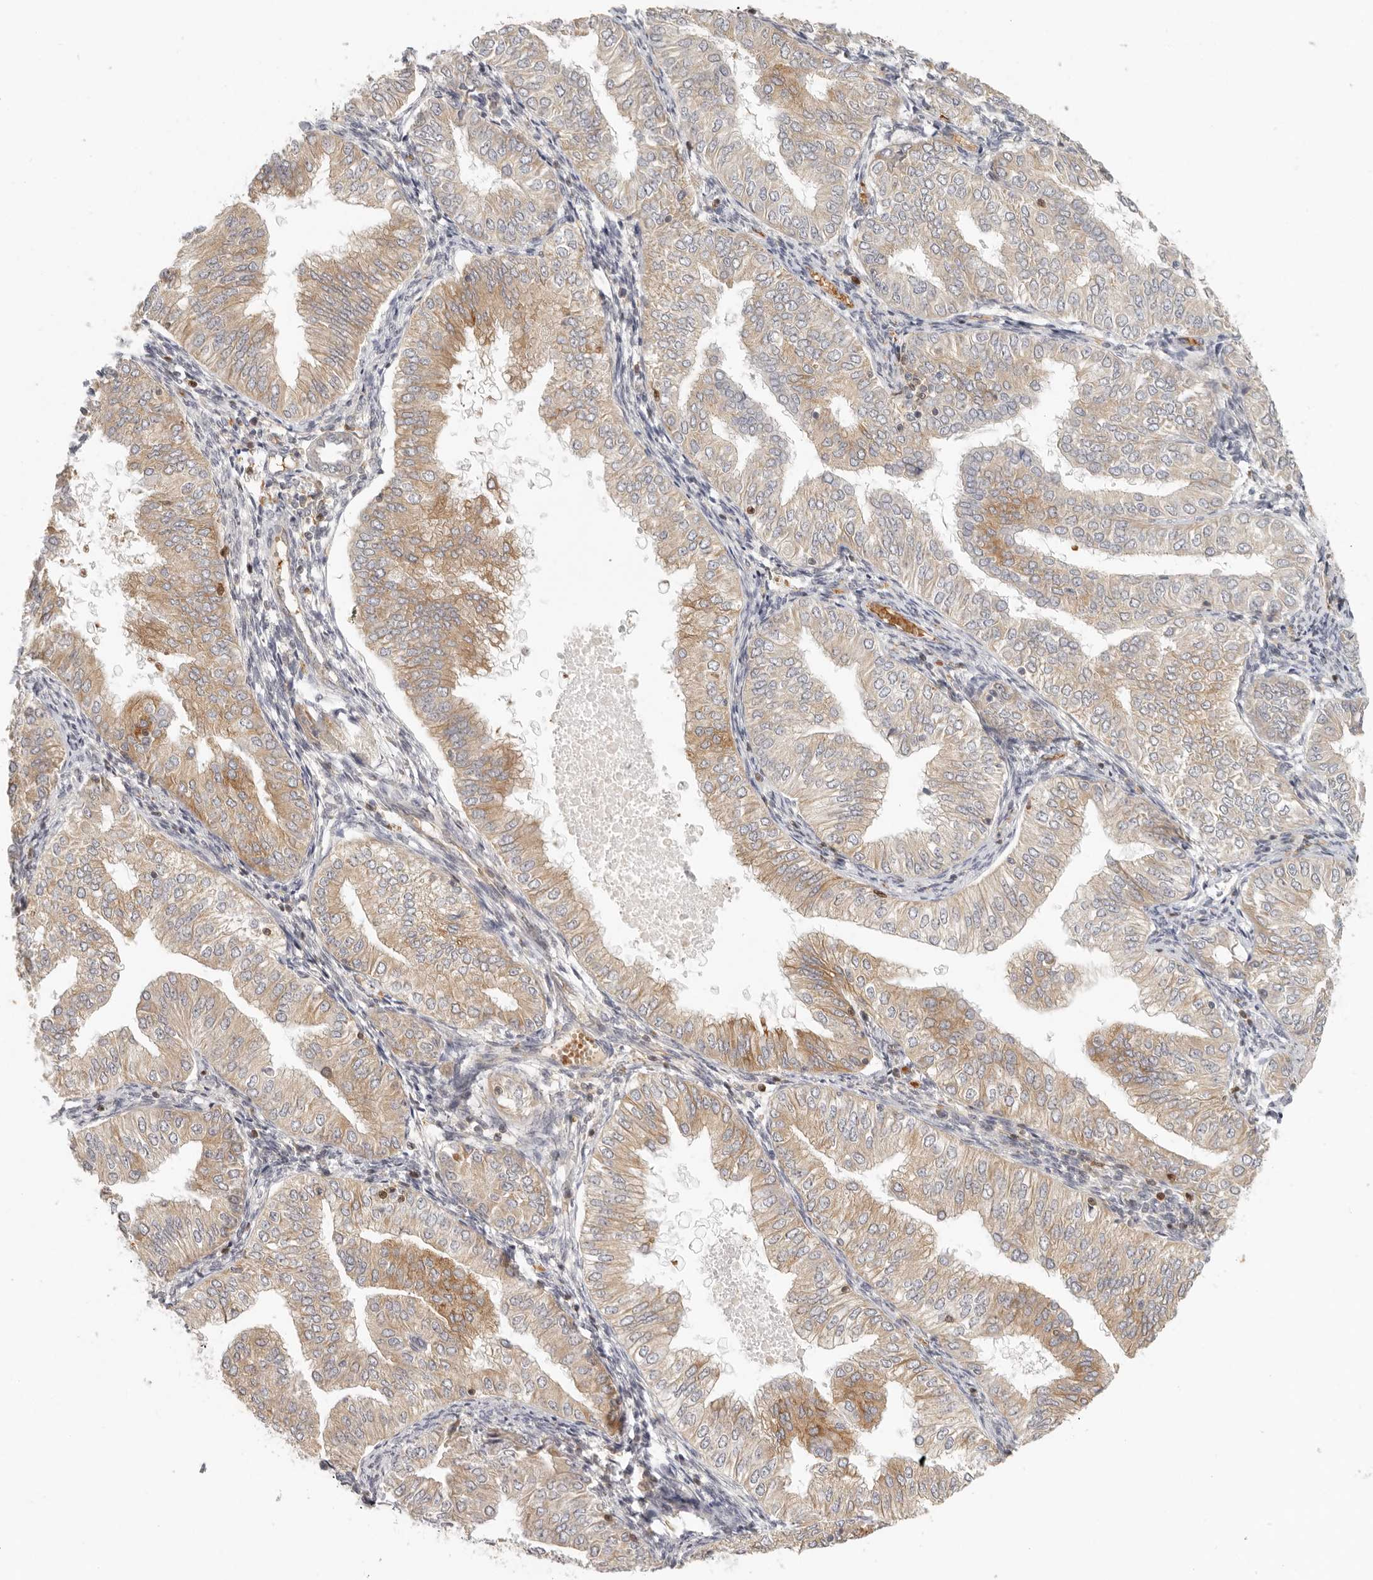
{"staining": {"intensity": "weak", "quantity": ">75%", "location": "cytoplasmic/membranous"}, "tissue": "endometrial cancer", "cell_type": "Tumor cells", "image_type": "cancer", "snomed": [{"axis": "morphology", "description": "Normal tissue, NOS"}, {"axis": "morphology", "description": "Adenocarcinoma, NOS"}, {"axis": "topography", "description": "Endometrium"}], "caption": "Brown immunohistochemical staining in human endometrial cancer (adenocarcinoma) demonstrates weak cytoplasmic/membranous positivity in about >75% of tumor cells.", "gene": "AHDC1", "patient": {"sex": "female", "age": 53}}